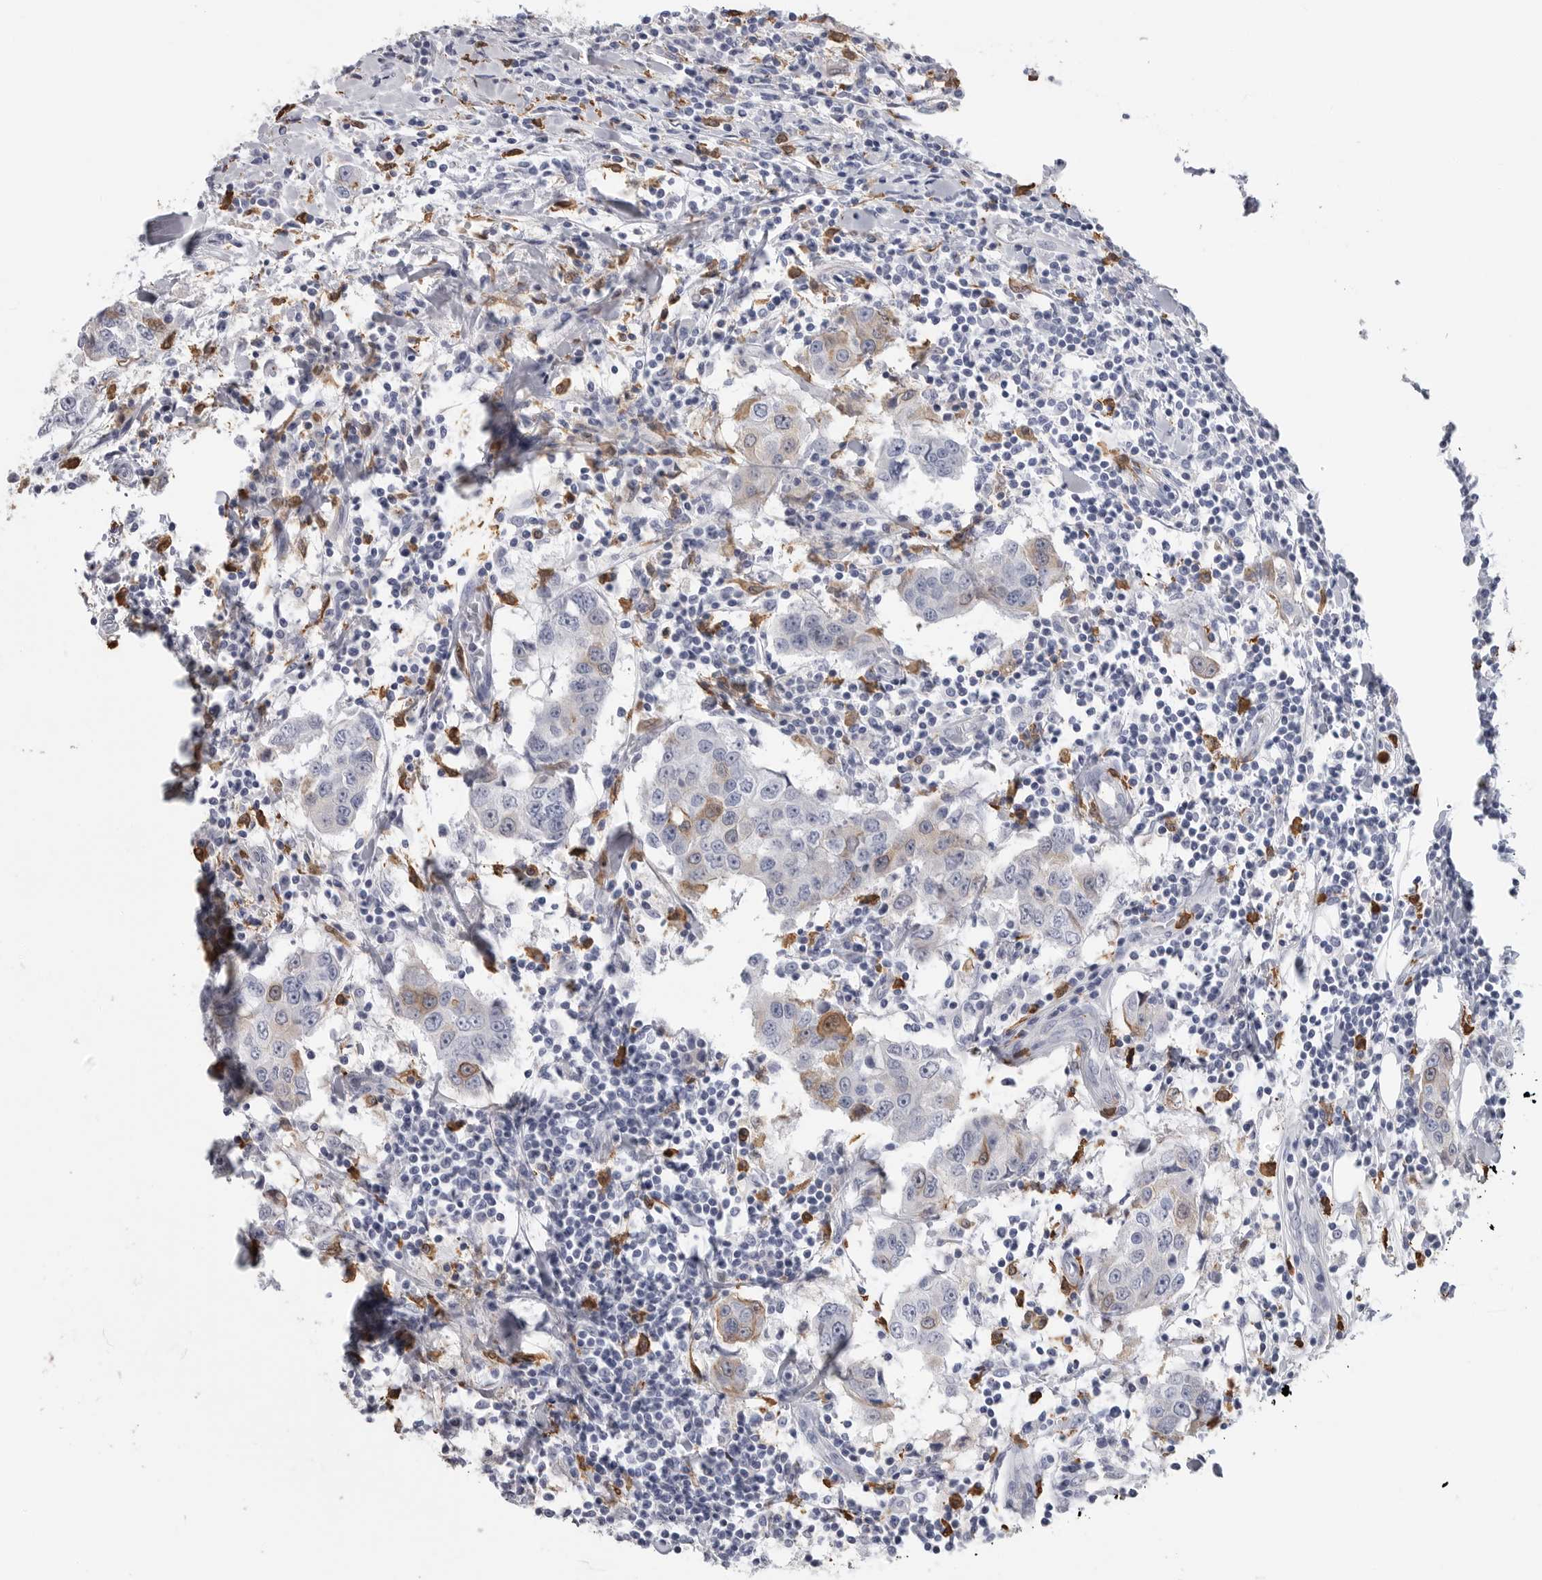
{"staining": {"intensity": "moderate", "quantity": "<25%", "location": "cytoplasmic/membranous"}, "tissue": "breast cancer", "cell_type": "Tumor cells", "image_type": "cancer", "snomed": [{"axis": "morphology", "description": "Duct carcinoma"}, {"axis": "topography", "description": "Breast"}], "caption": "Brown immunohistochemical staining in breast invasive ductal carcinoma shows moderate cytoplasmic/membranous staining in approximately <25% of tumor cells.", "gene": "CYB561D1", "patient": {"sex": "female", "age": 27}}